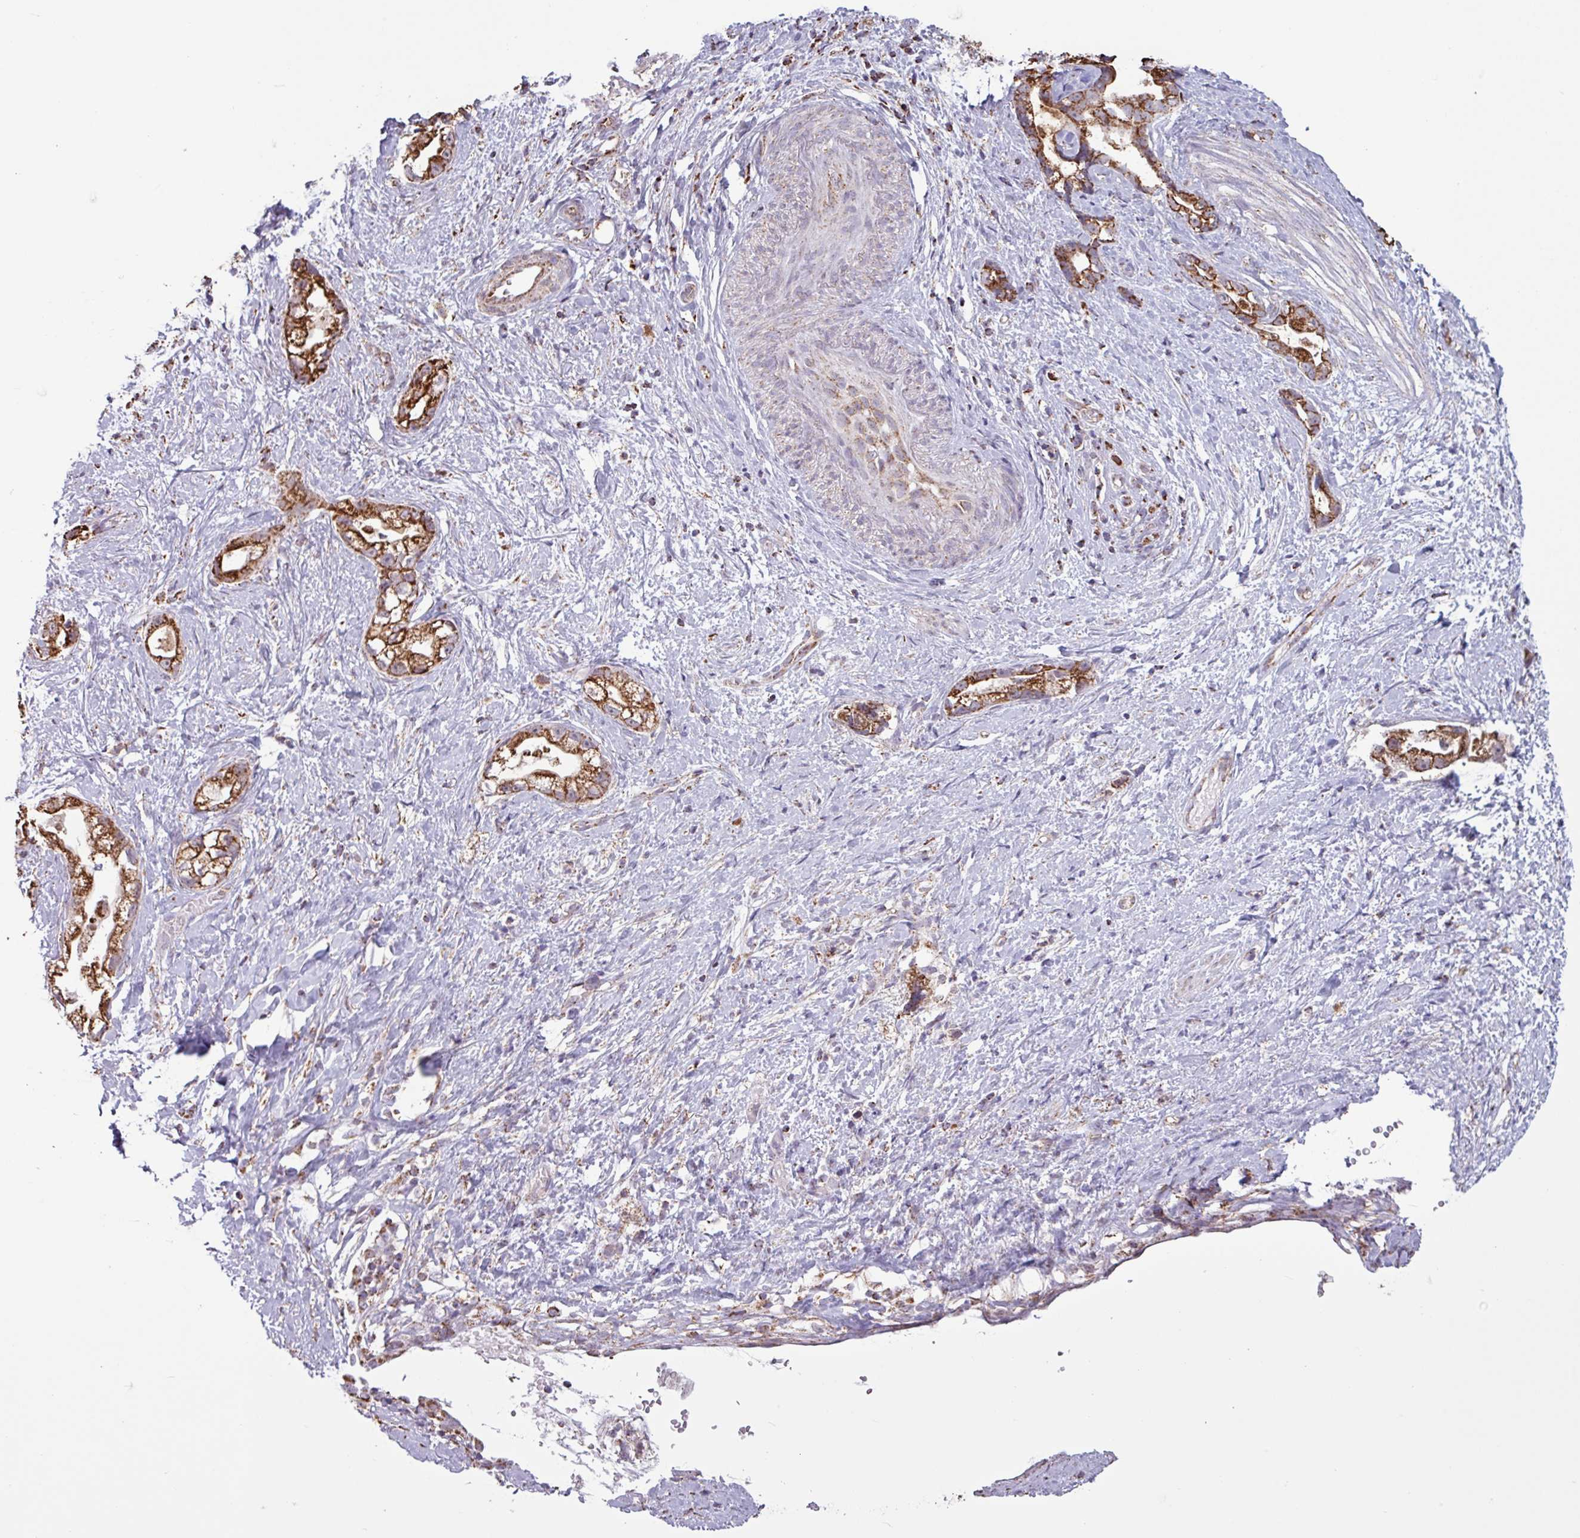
{"staining": {"intensity": "strong", "quantity": ">75%", "location": "cytoplasmic/membranous"}, "tissue": "stomach cancer", "cell_type": "Tumor cells", "image_type": "cancer", "snomed": [{"axis": "morphology", "description": "Adenocarcinoma, NOS"}, {"axis": "topography", "description": "Stomach"}], "caption": "Tumor cells reveal high levels of strong cytoplasmic/membranous positivity in approximately >75% of cells in adenocarcinoma (stomach).", "gene": "ALG8", "patient": {"sex": "male", "age": 55}}